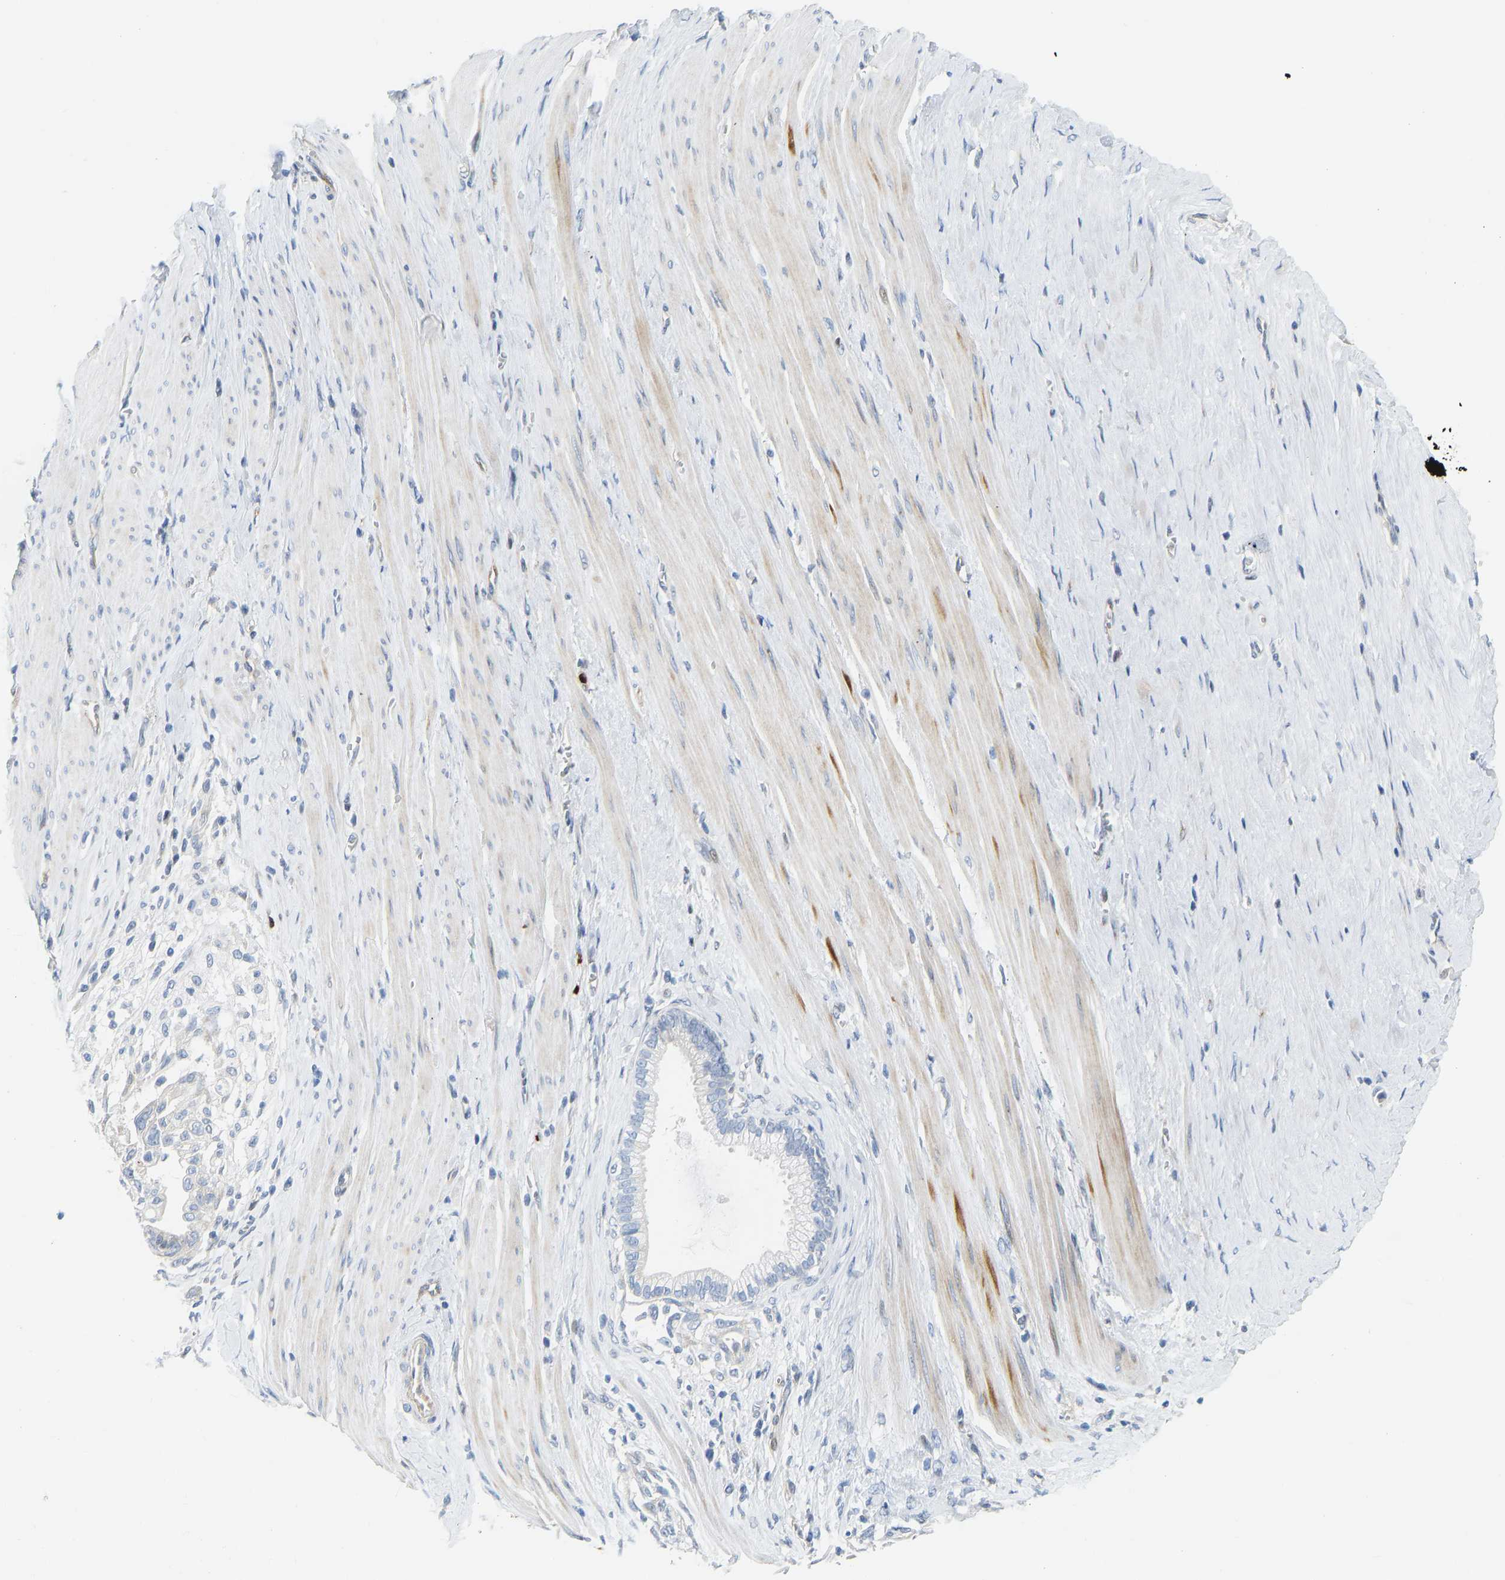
{"staining": {"intensity": "weak", "quantity": "25%-75%", "location": "cytoplasmic/membranous"}, "tissue": "pancreatic cancer", "cell_type": "Tumor cells", "image_type": "cancer", "snomed": [{"axis": "morphology", "description": "Adenocarcinoma, NOS"}, {"axis": "topography", "description": "Pancreas"}], "caption": "Protein expression analysis of pancreatic adenocarcinoma reveals weak cytoplasmic/membranous expression in about 25%-75% of tumor cells. The staining is performed using DAB (3,3'-diaminobenzidine) brown chromogen to label protein expression. The nuclei are counter-stained blue using hematoxylin.", "gene": "HDAC5", "patient": {"sex": "male", "age": 69}}